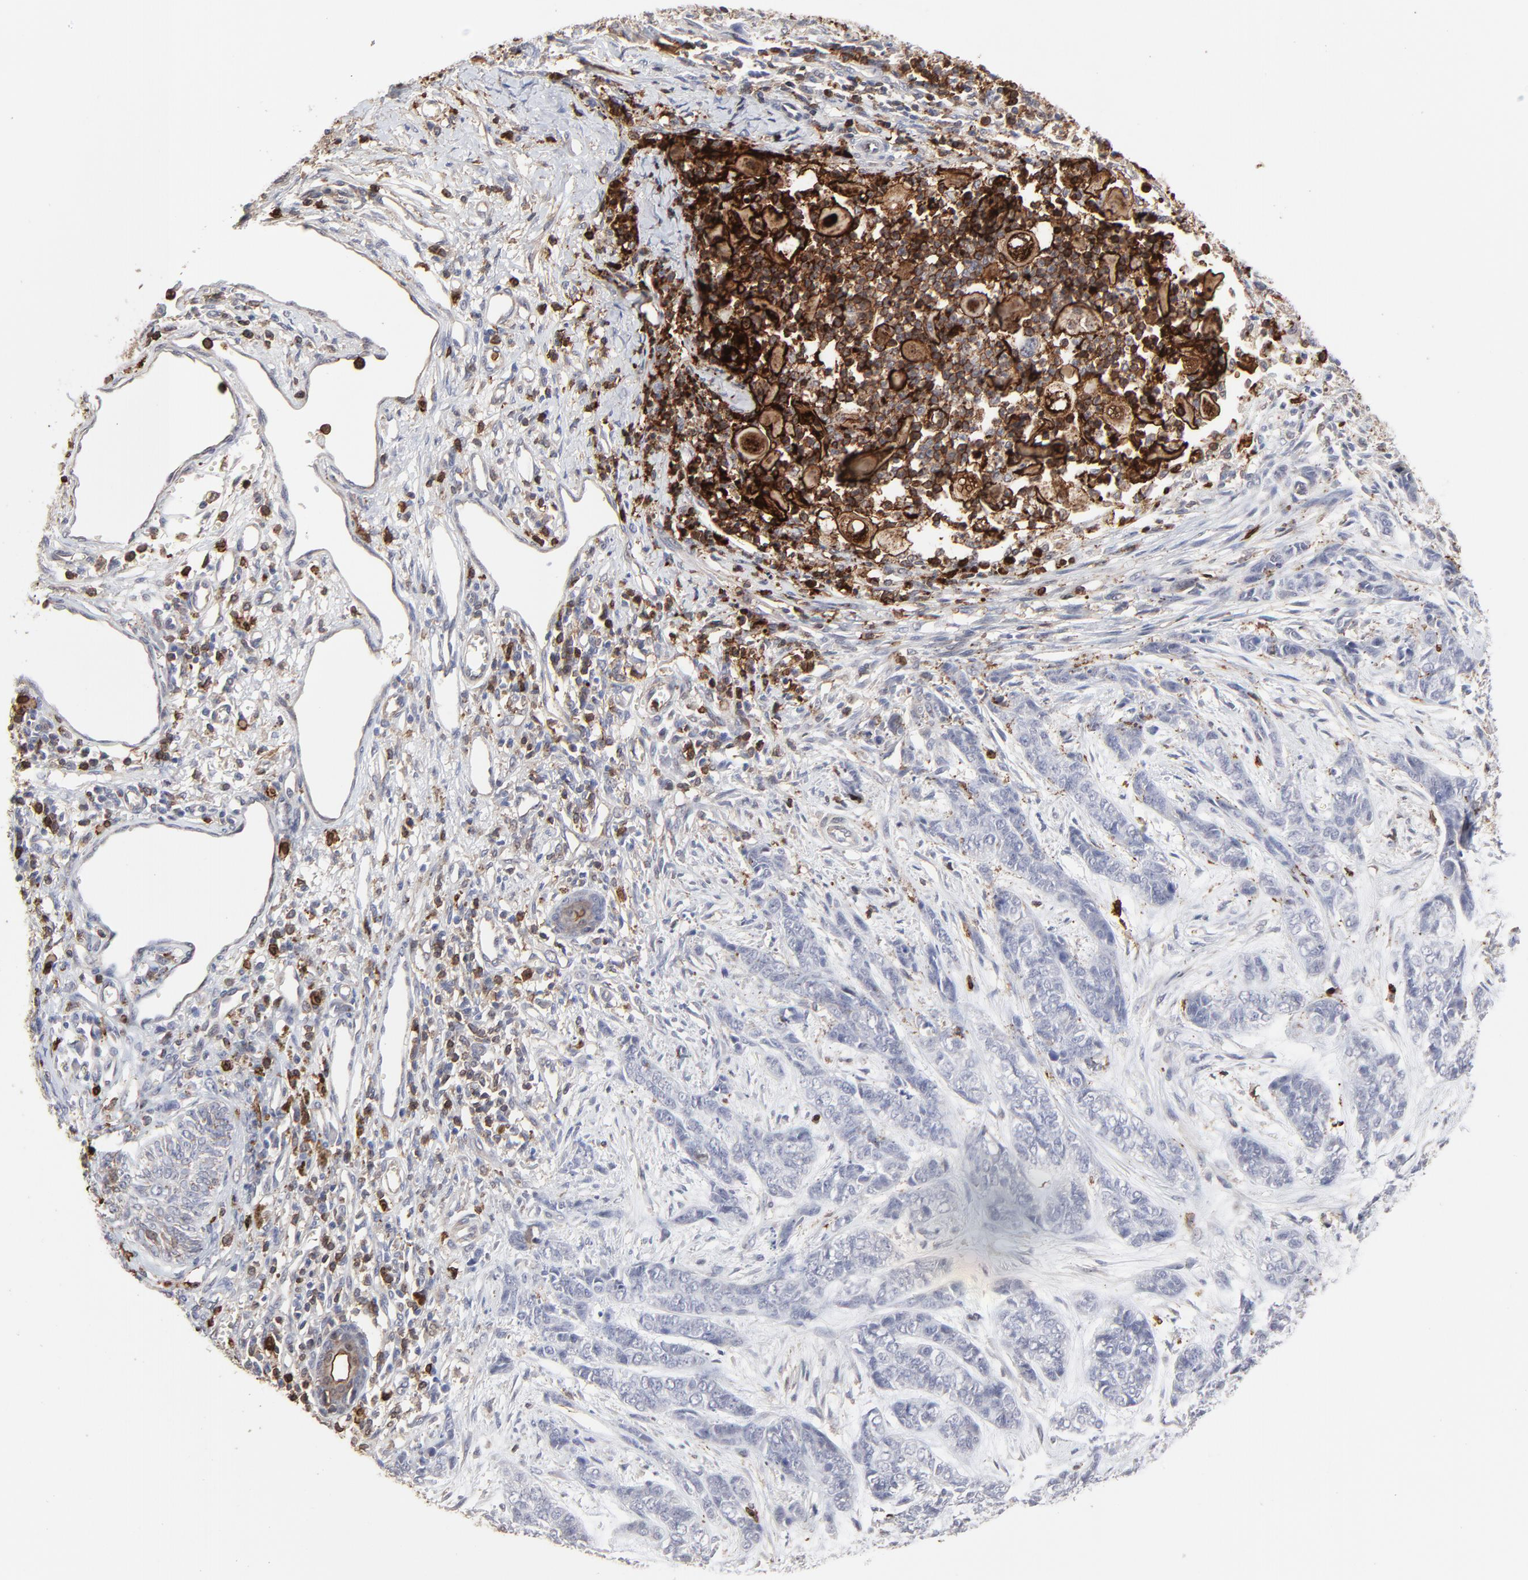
{"staining": {"intensity": "negative", "quantity": "none", "location": "none"}, "tissue": "skin cancer", "cell_type": "Tumor cells", "image_type": "cancer", "snomed": [{"axis": "morphology", "description": "Basal cell carcinoma"}, {"axis": "topography", "description": "Skin"}], "caption": "Micrograph shows no significant protein positivity in tumor cells of skin cancer. (Stains: DAB IHC with hematoxylin counter stain, Microscopy: brightfield microscopy at high magnification).", "gene": "SLC6A14", "patient": {"sex": "female", "age": 64}}